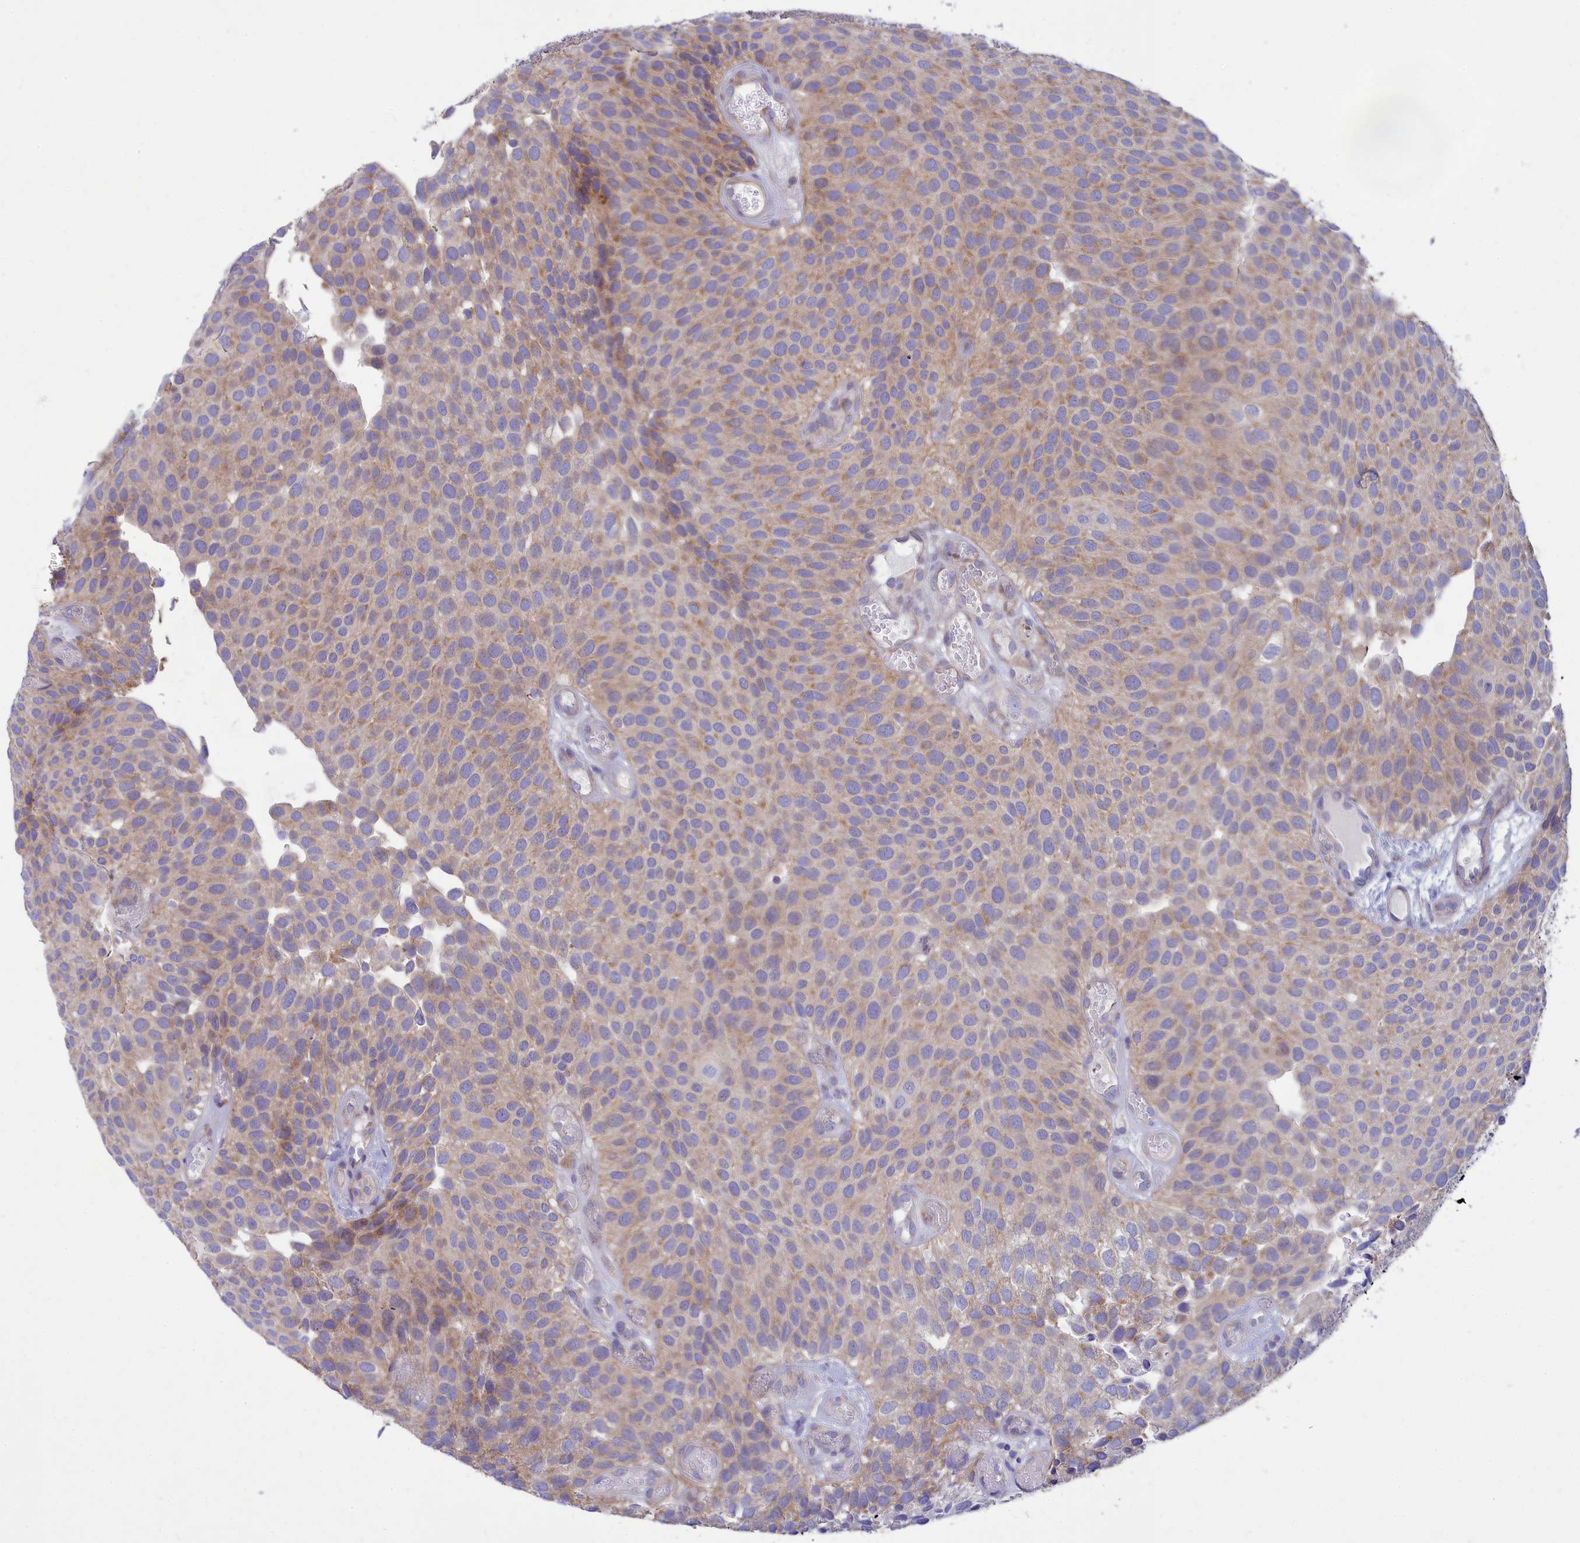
{"staining": {"intensity": "moderate", "quantity": "25%-75%", "location": "cytoplasmic/membranous"}, "tissue": "urothelial cancer", "cell_type": "Tumor cells", "image_type": "cancer", "snomed": [{"axis": "morphology", "description": "Urothelial carcinoma, Low grade"}, {"axis": "topography", "description": "Urinary bladder"}], "caption": "Tumor cells demonstrate medium levels of moderate cytoplasmic/membranous staining in about 25%-75% of cells in urothelial cancer.", "gene": "TMEM30B", "patient": {"sex": "male", "age": 89}}